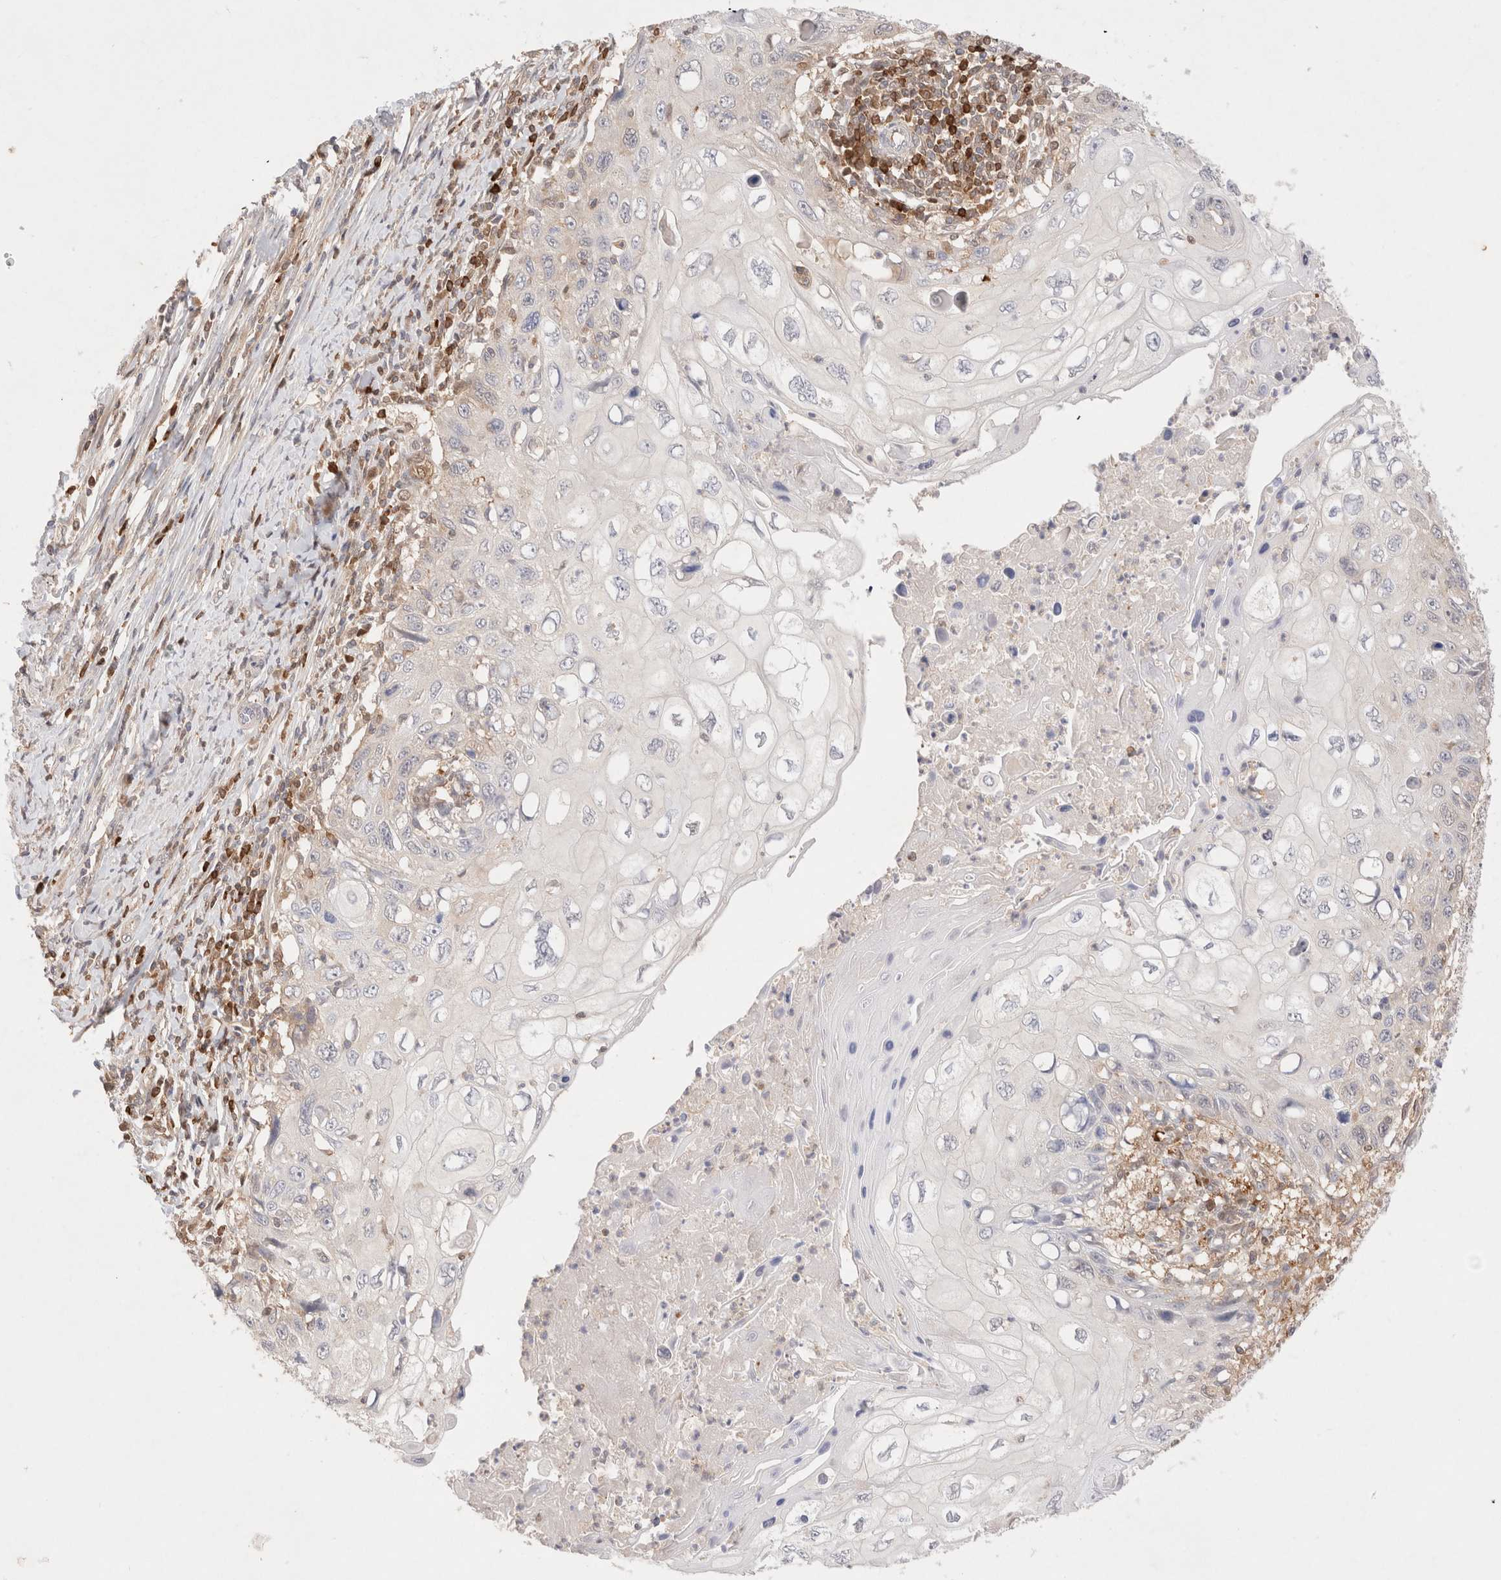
{"staining": {"intensity": "weak", "quantity": "<25%", "location": "cytoplasmic/membranous"}, "tissue": "cervical cancer", "cell_type": "Tumor cells", "image_type": "cancer", "snomed": [{"axis": "morphology", "description": "Squamous cell carcinoma, NOS"}, {"axis": "topography", "description": "Cervix"}], "caption": "Human cervical cancer stained for a protein using immunohistochemistry reveals no expression in tumor cells.", "gene": "STARD10", "patient": {"sex": "female", "age": 70}}